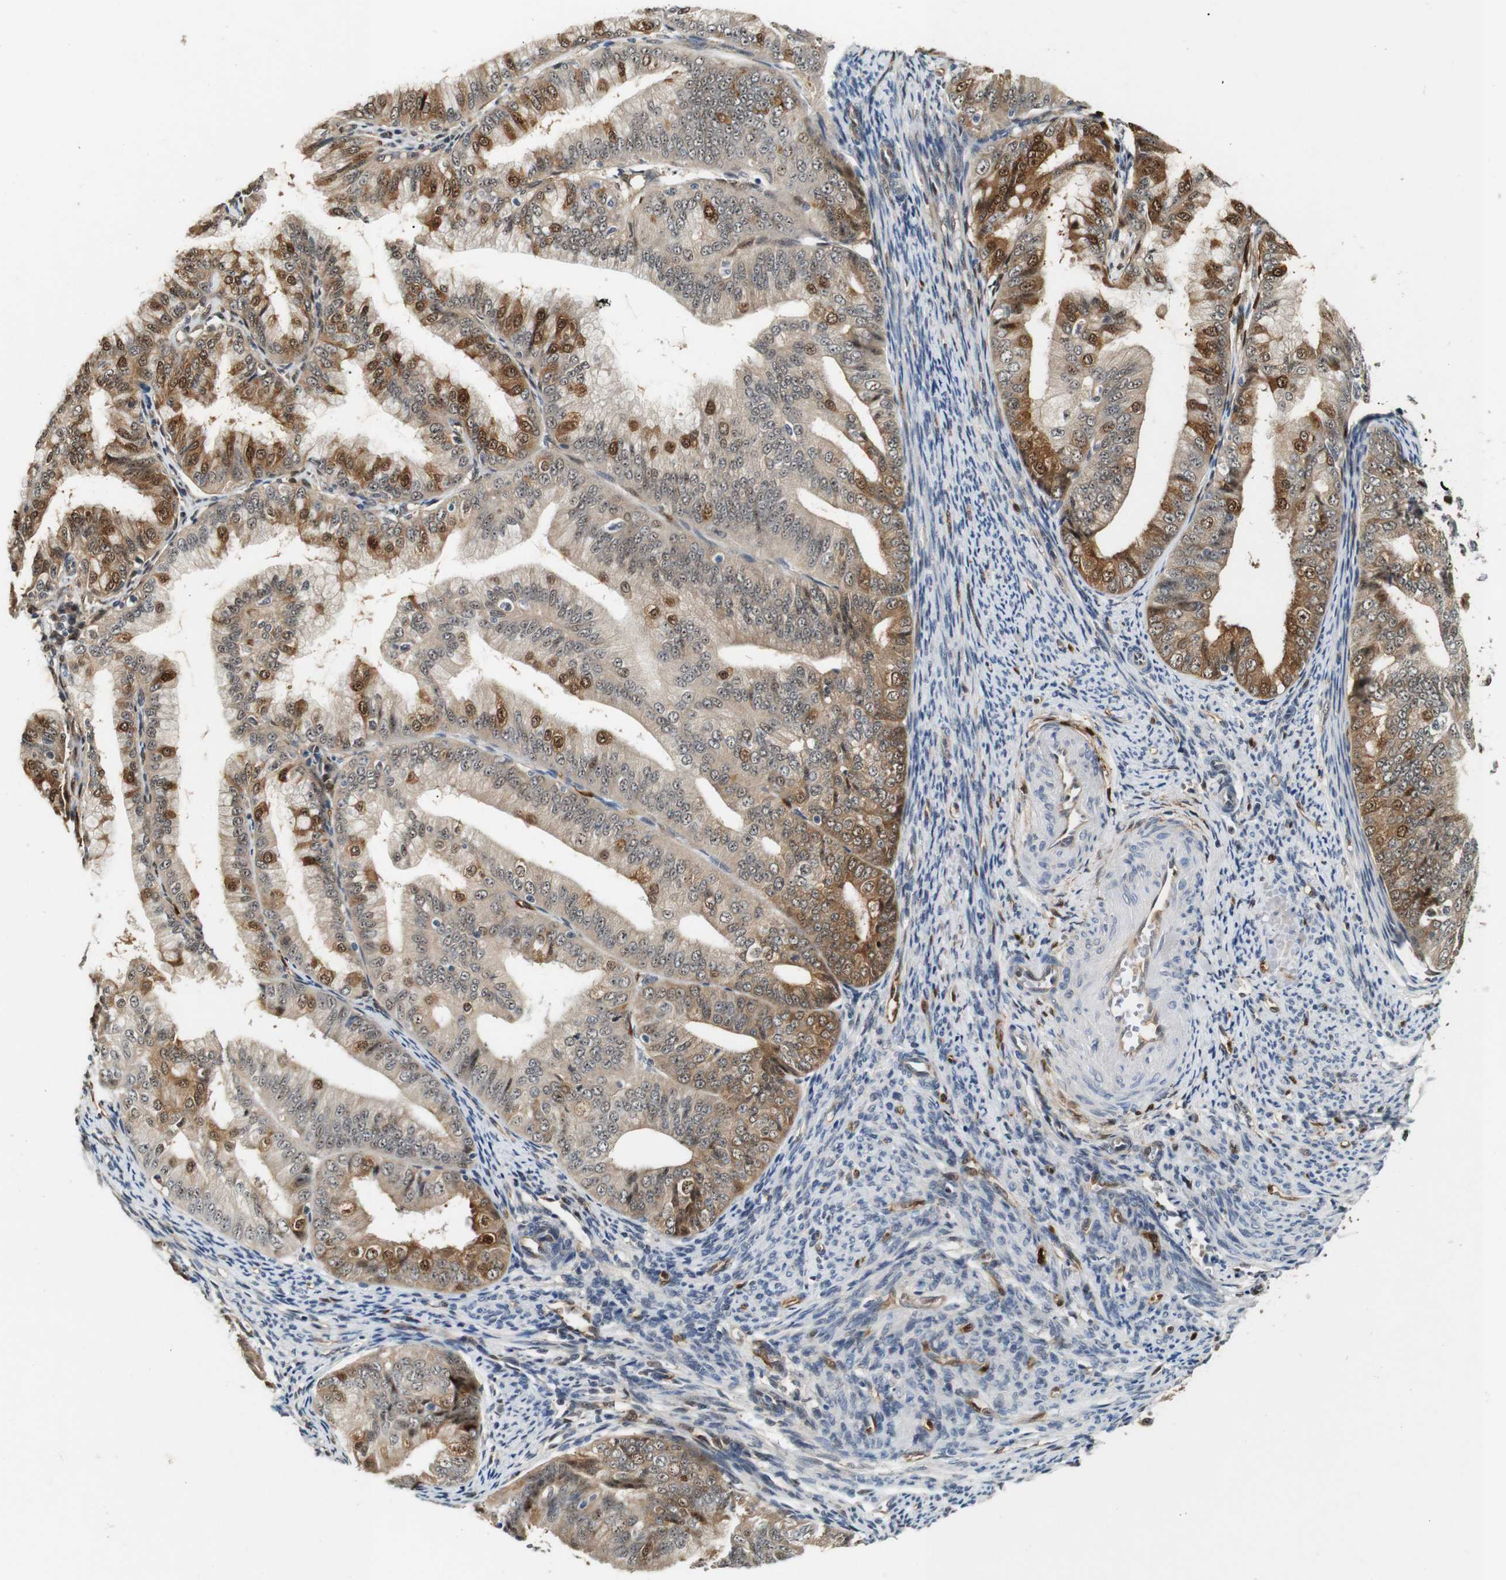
{"staining": {"intensity": "moderate", "quantity": ">75%", "location": "cytoplasmic/membranous,nuclear"}, "tissue": "endometrial cancer", "cell_type": "Tumor cells", "image_type": "cancer", "snomed": [{"axis": "morphology", "description": "Adenocarcinoma, NOS"}, {"axis": "topography", "description": "Endometrium"}], "caption": "Moderate cytoplasmic/membranous and nuclear positivity is appreciated in approximately >75% of tumor cells in adenocarcinoma (endometrial). (IHC, brightfield microscopy, high magnification).", "gene": "LXN", "patient": {"sex": "female", "age": 63}}